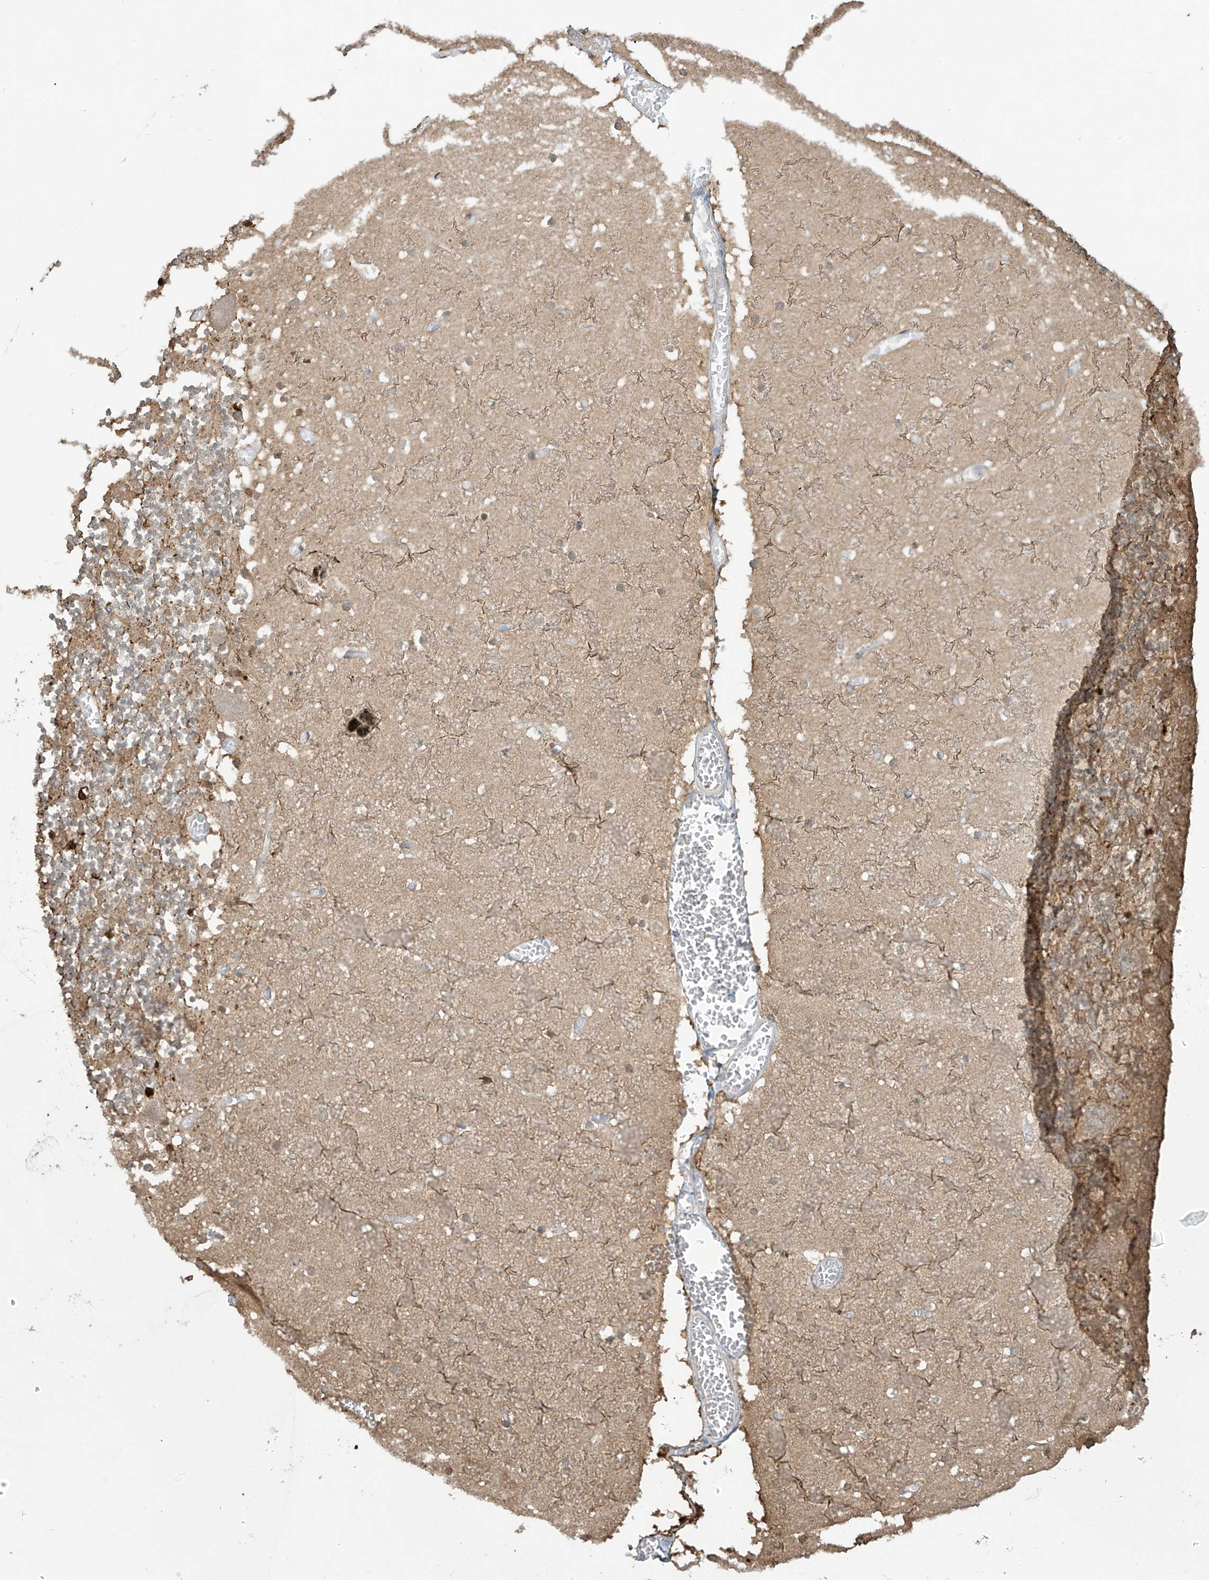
{"staining": {"intensity": "moderate", "quantity": "<25%", "location": "nuclear"}, "tissue": "cerebellum", "cell_type": "Cells in granular layer", "image_type": "normal", "snomed": [{"axis": "morphology", "description": "Normal tissue, NOS"}, {"axis": "topography", "description": "Cerebellum"}], "caption": "A brown stain highlights moderate nuclear staining of a protein in cells in granular layer of benign cerebellum.", "gene": "TAGAP", "patient": {"sex": "female", "age": 28}}